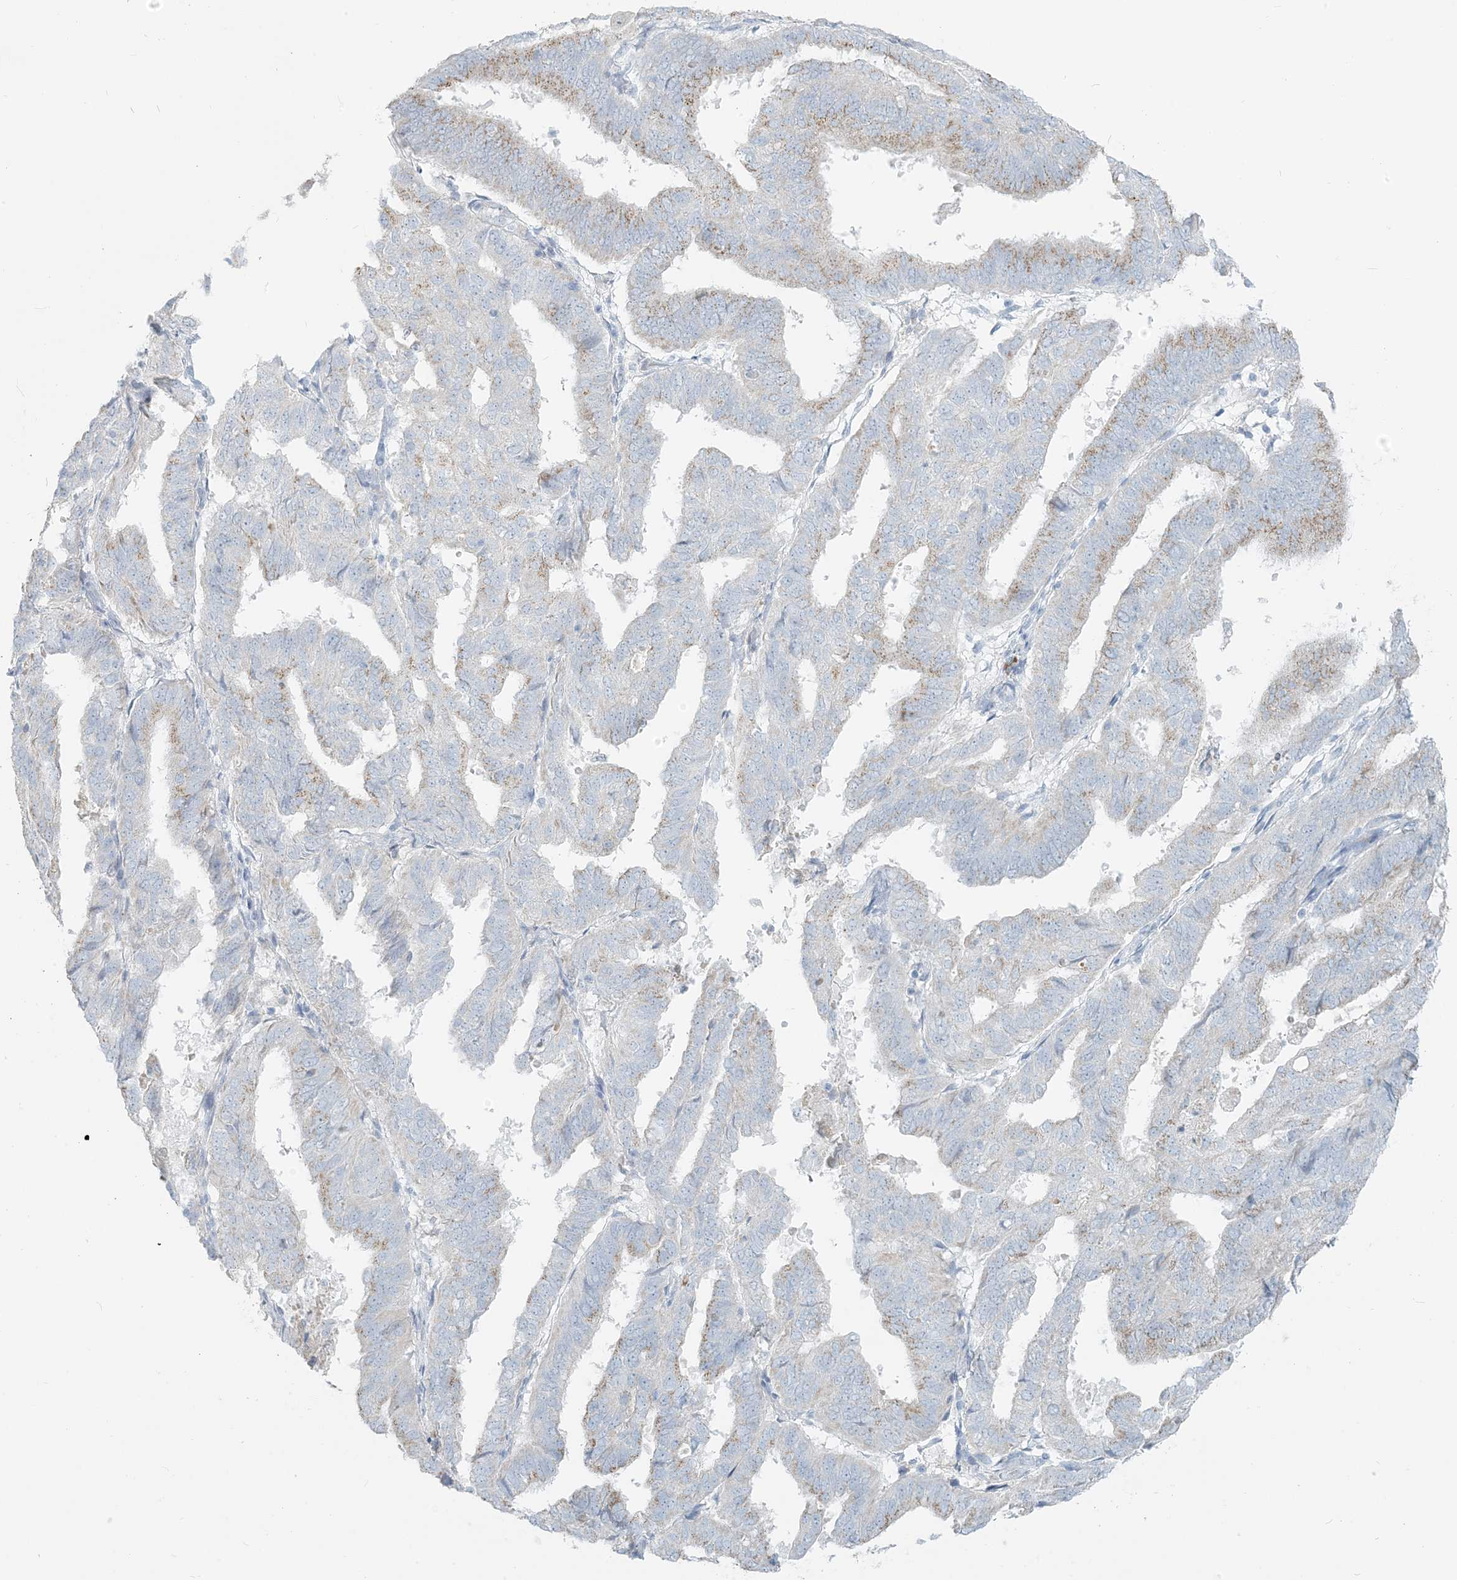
{"staining": {"intensity": "weak", "quantity": "25%-75%", "location": "cytoplasmic/membranous"}, "tissue": "endometrial cancer", "cell_type": "Tumor cells", "image_type": "cancer", "snomed": [{"axis": "morphology", "description": "Adenocarcinoma, NOS"}, {"axis": "topography", "description": "Uterus"}], "caption": "IHC micrograph of endometrial cancer stained for a protein (brown), which reveals low levels of weak cytoplasmic/membranous positivity in approximately 25%-75% of tumor cells.", "gene": "SCML1", "patient": {"sex": "female", "age": 77}}